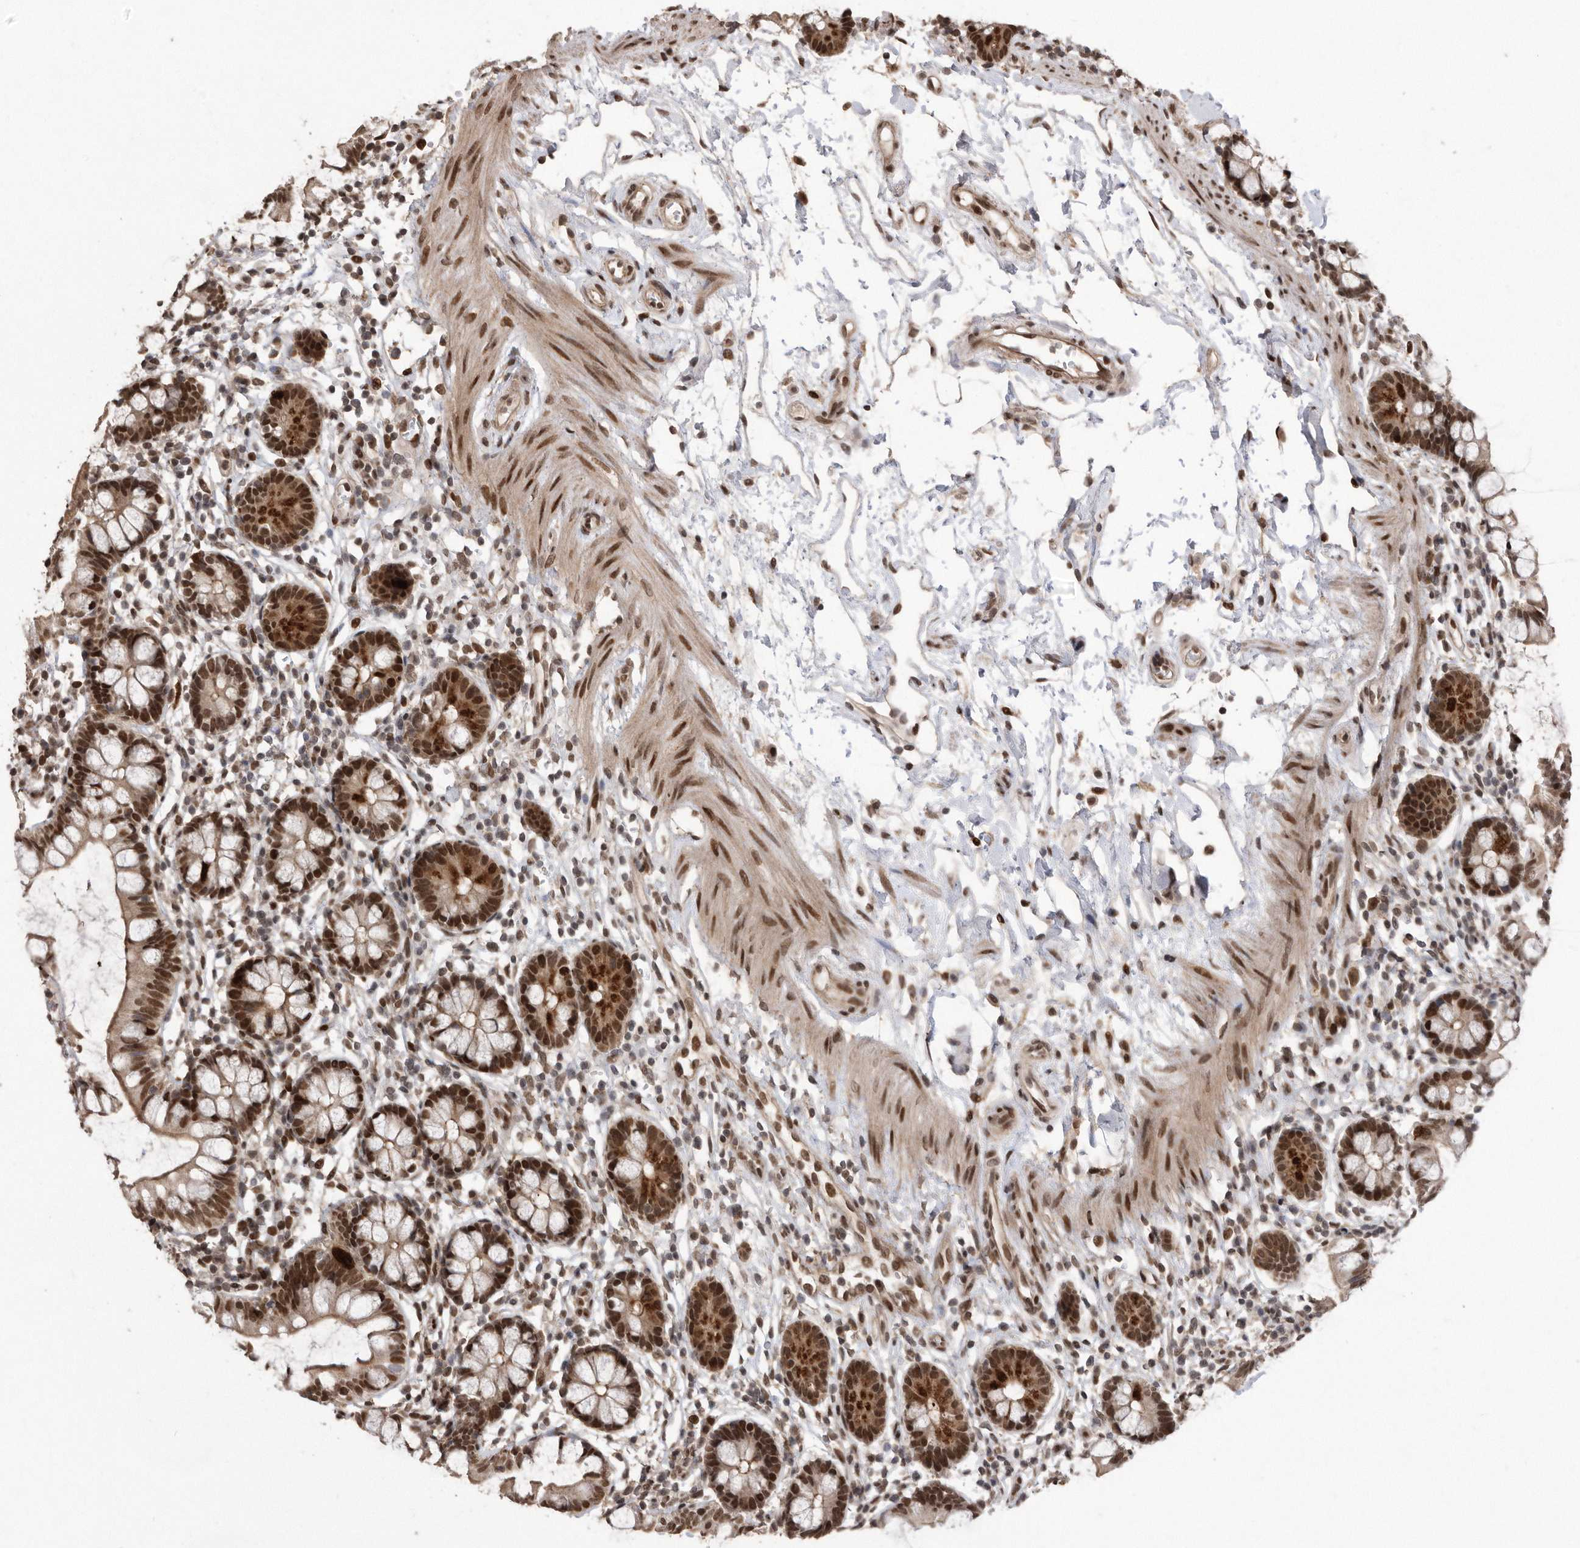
{"staining": {"intensity": "strong", "quantity": ">75%", "location": "cytoplasmic/membranous,nuclear"}, "tissue": "small intestine", "cell_type": "Glandular cells", "image_type": "normal", "snomed": [{"axis": "morphology", "description": "Normal tissue, NOS"}, {"axis": "topography", "description": "Small intestine"}], "caption": "The immunohistochemical stain shows strong cytoplasmic/membranous,nuclear staining in glandular cells of unremarkable small intestine.", "gene": "TDRD3", "patient": {"sex": "female", "age": 84}}